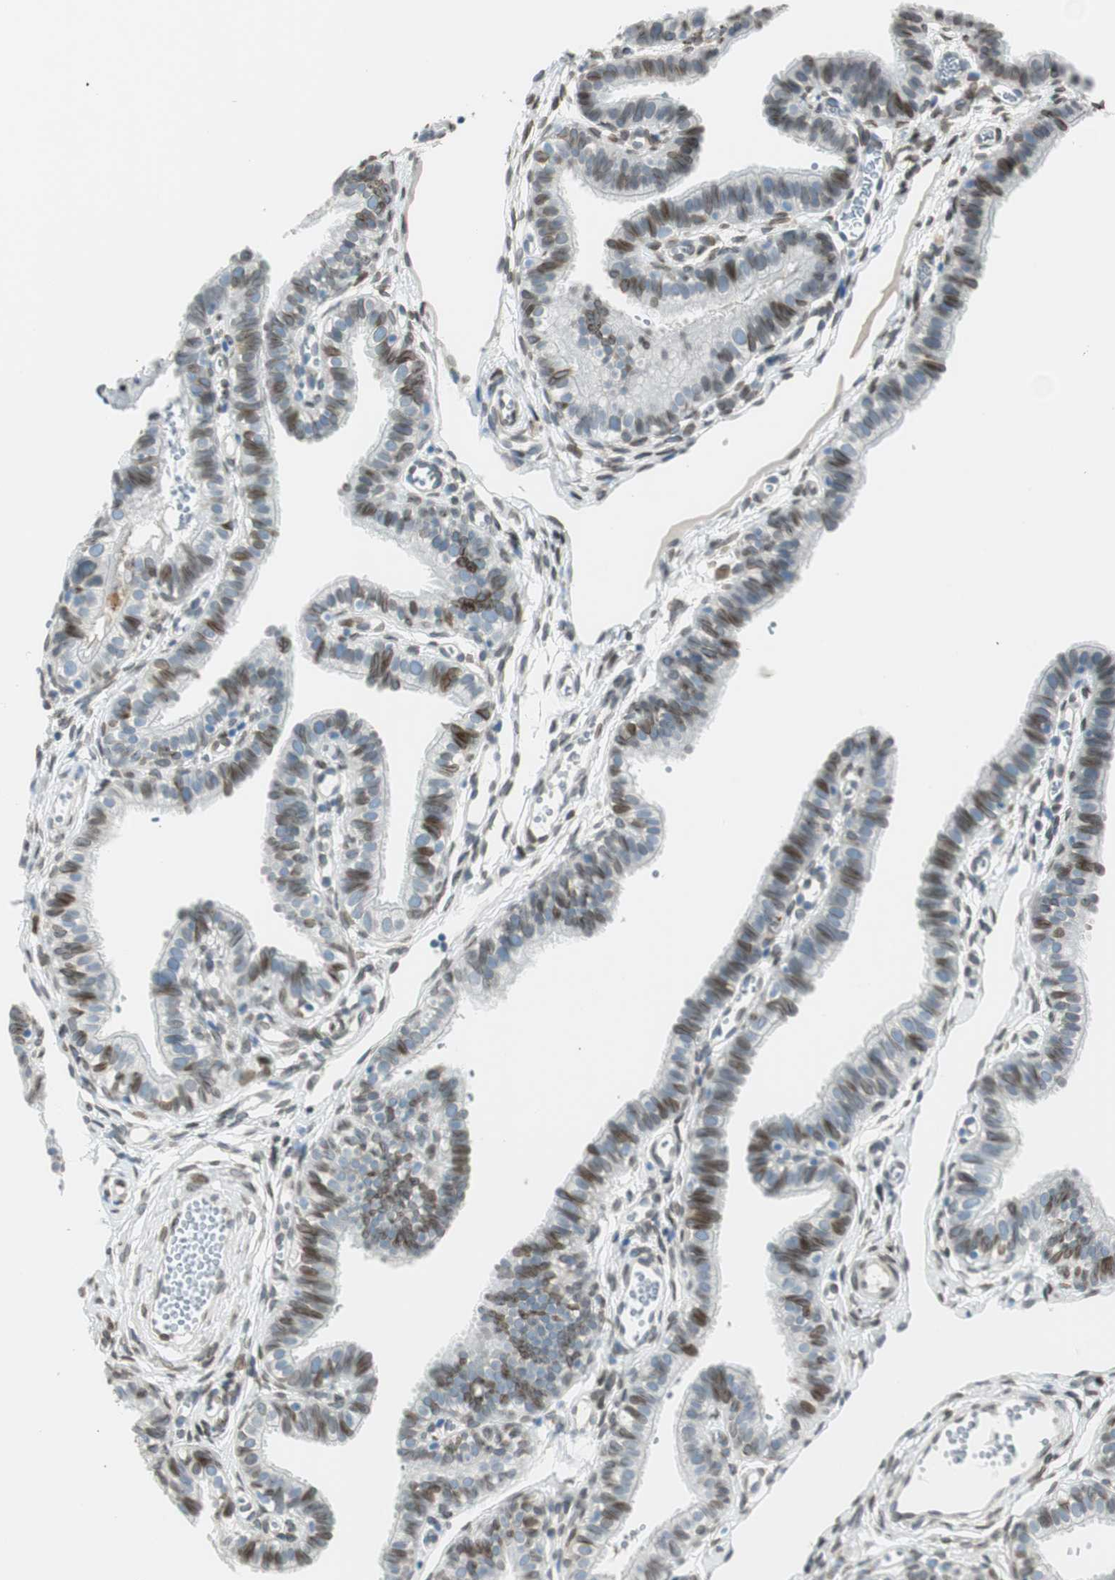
{"staining": {"intensity": "weak", "quantity": "25%-75%", "location": "nuclear"}, "tissue": "fallopian tube", "cell_type": "Glandular cells", "image_type": "normal", "snomed": [{"axis": "morphology", "description": "Normal tissue, NOS"}, {"axis": "topography", "description": "Fallopian tube"}, {"axis": "topography", "description": "Placenta"}], "caption": "A low amount of weak nuclear staining is identified in approximately 25%-75% of glandular cells in normal fallopian tube. Immunohistochemistry (ihc) stains the protein in brown and the nuclei are stained blue.", "gene": "TMEM260", "patient": {"sex": "female", "age": 34}}